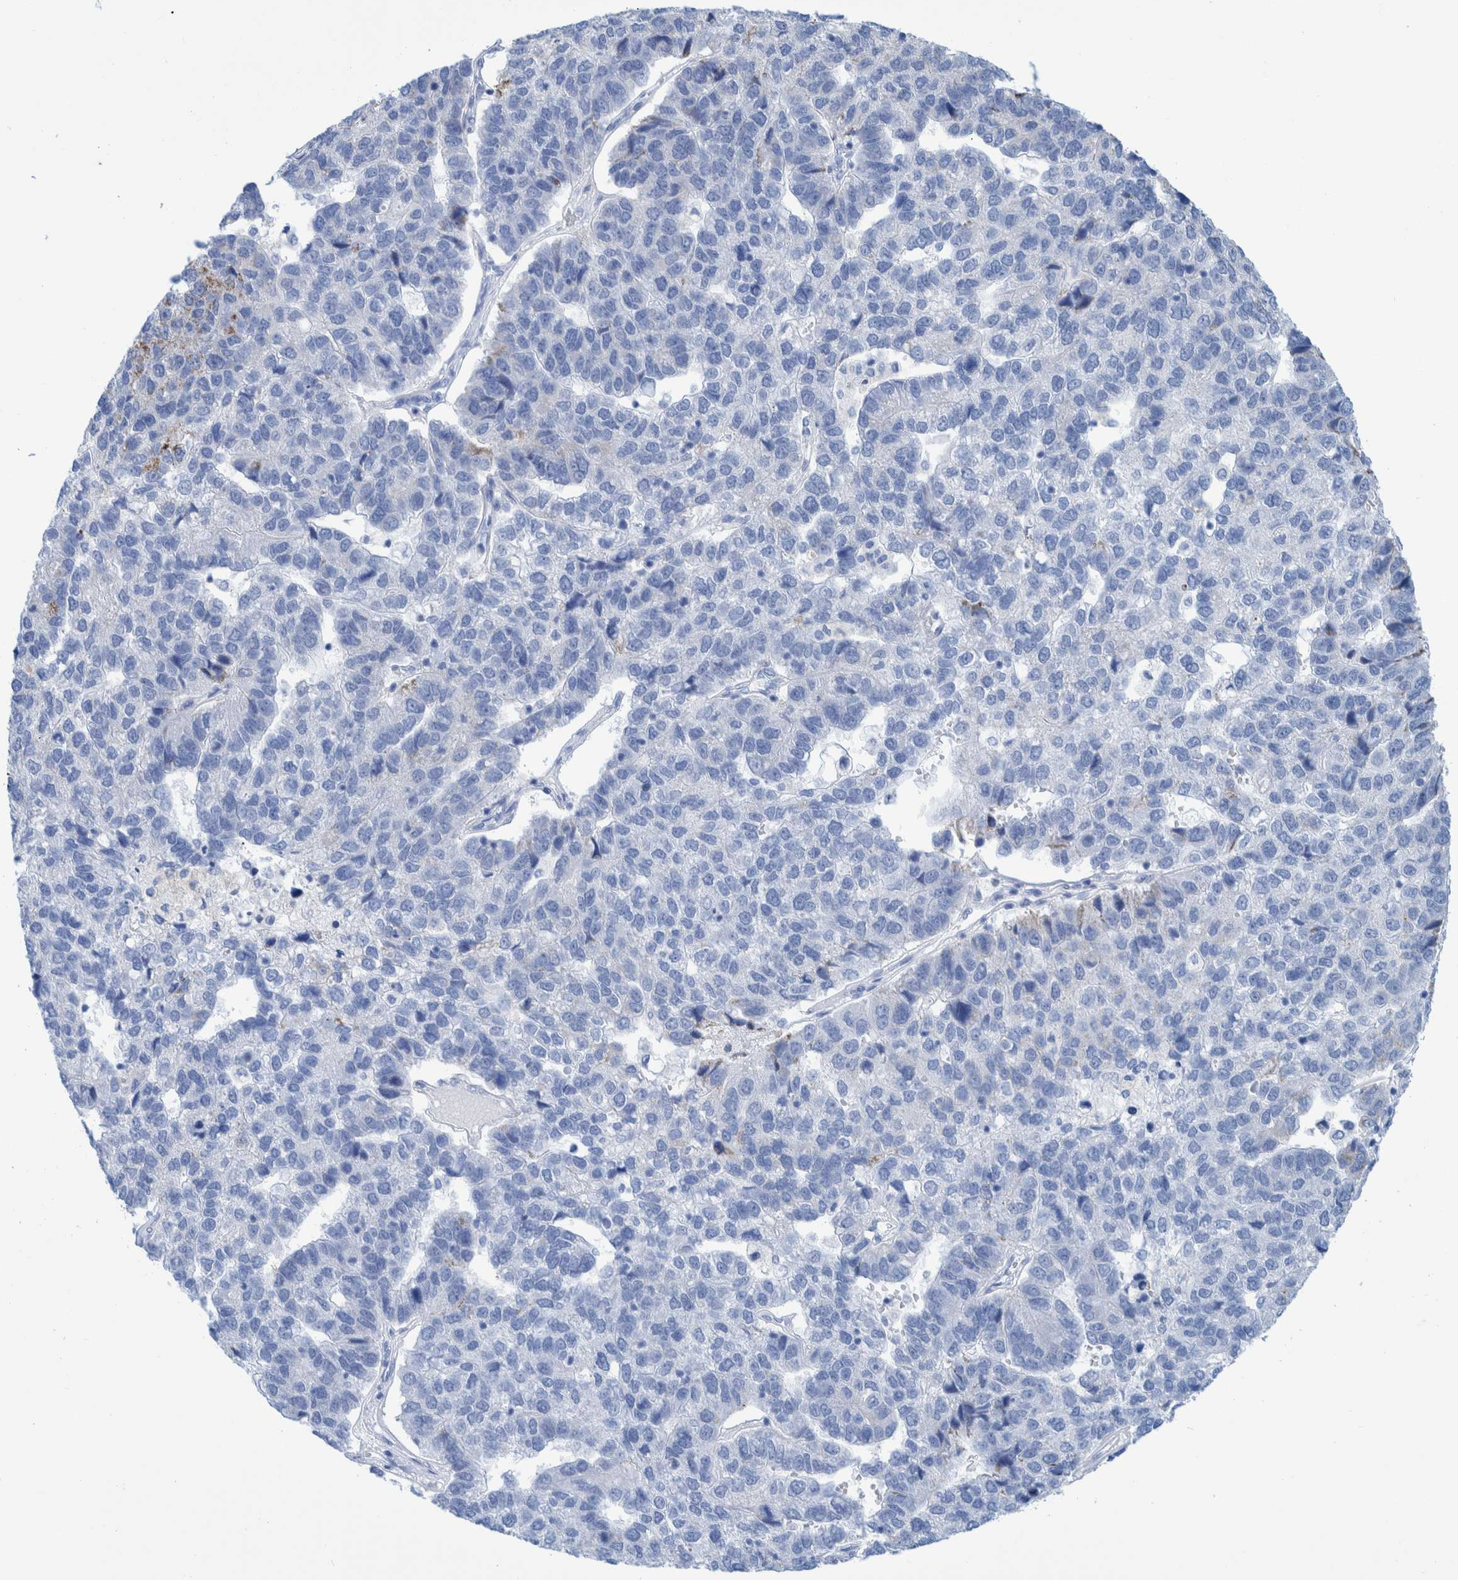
{"staining": {"intensity": "negative", "quantity": "none", "location": "none"}, "tissue": "pancreatic cancer", "cell_type": "Tumor cells", "image_type": "cancer", "snomed": [{"axis": "morphology", "description": "Adenocarcinoma, NOS"}, {"axis": "topography", "description": "Pancreas"}], "caption": "DAB immunohistochemical staining of human pancreatic cancer exhibits no significant positivity in tumor cells.", "gene": "KRT14", "patient": {"sex": "female", "age": 61}}